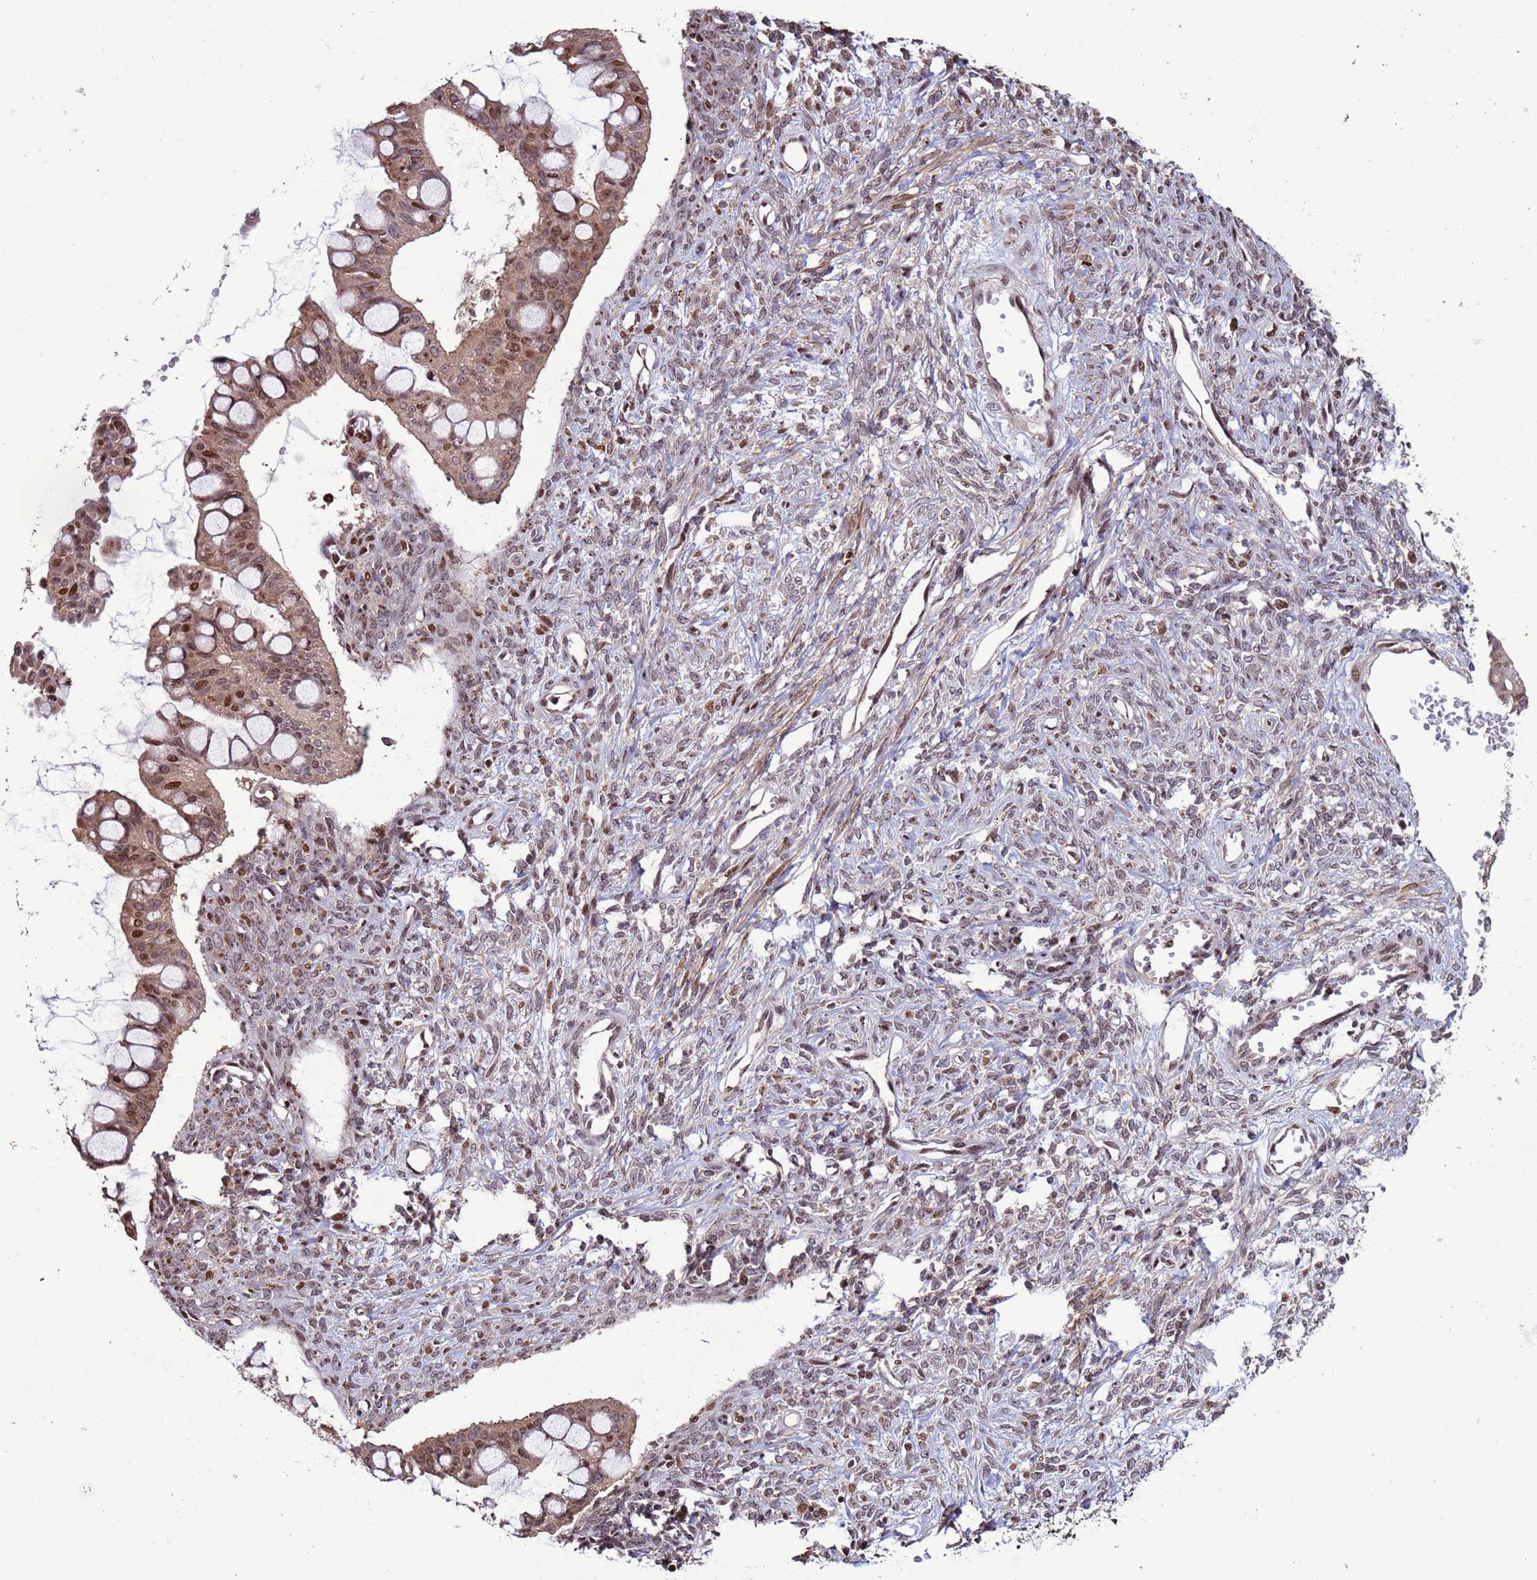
{"staining": {"intensity": "moderate", "quantity": ">75%", "location": "cytoplasmic/membranous,nuclear"}, "tissue": "ovarian cancer", "cell_type": "Tumor cells", "image_type": "cancer", "snomed": [{"axis": "morphology", "description": "Cystadenocarcinoma, mucinous, NOS"}, {"axis": "topography", "description": "Ovary"}], "caption": "Moderate cytoplasmic/membranous and nuclear expression is appreciated in about >75% of tumor cells in ovarian mucinous cystadenocarcinoma.", "gene": "HGH1", "patient": {"sex": "female", "age": 73}}